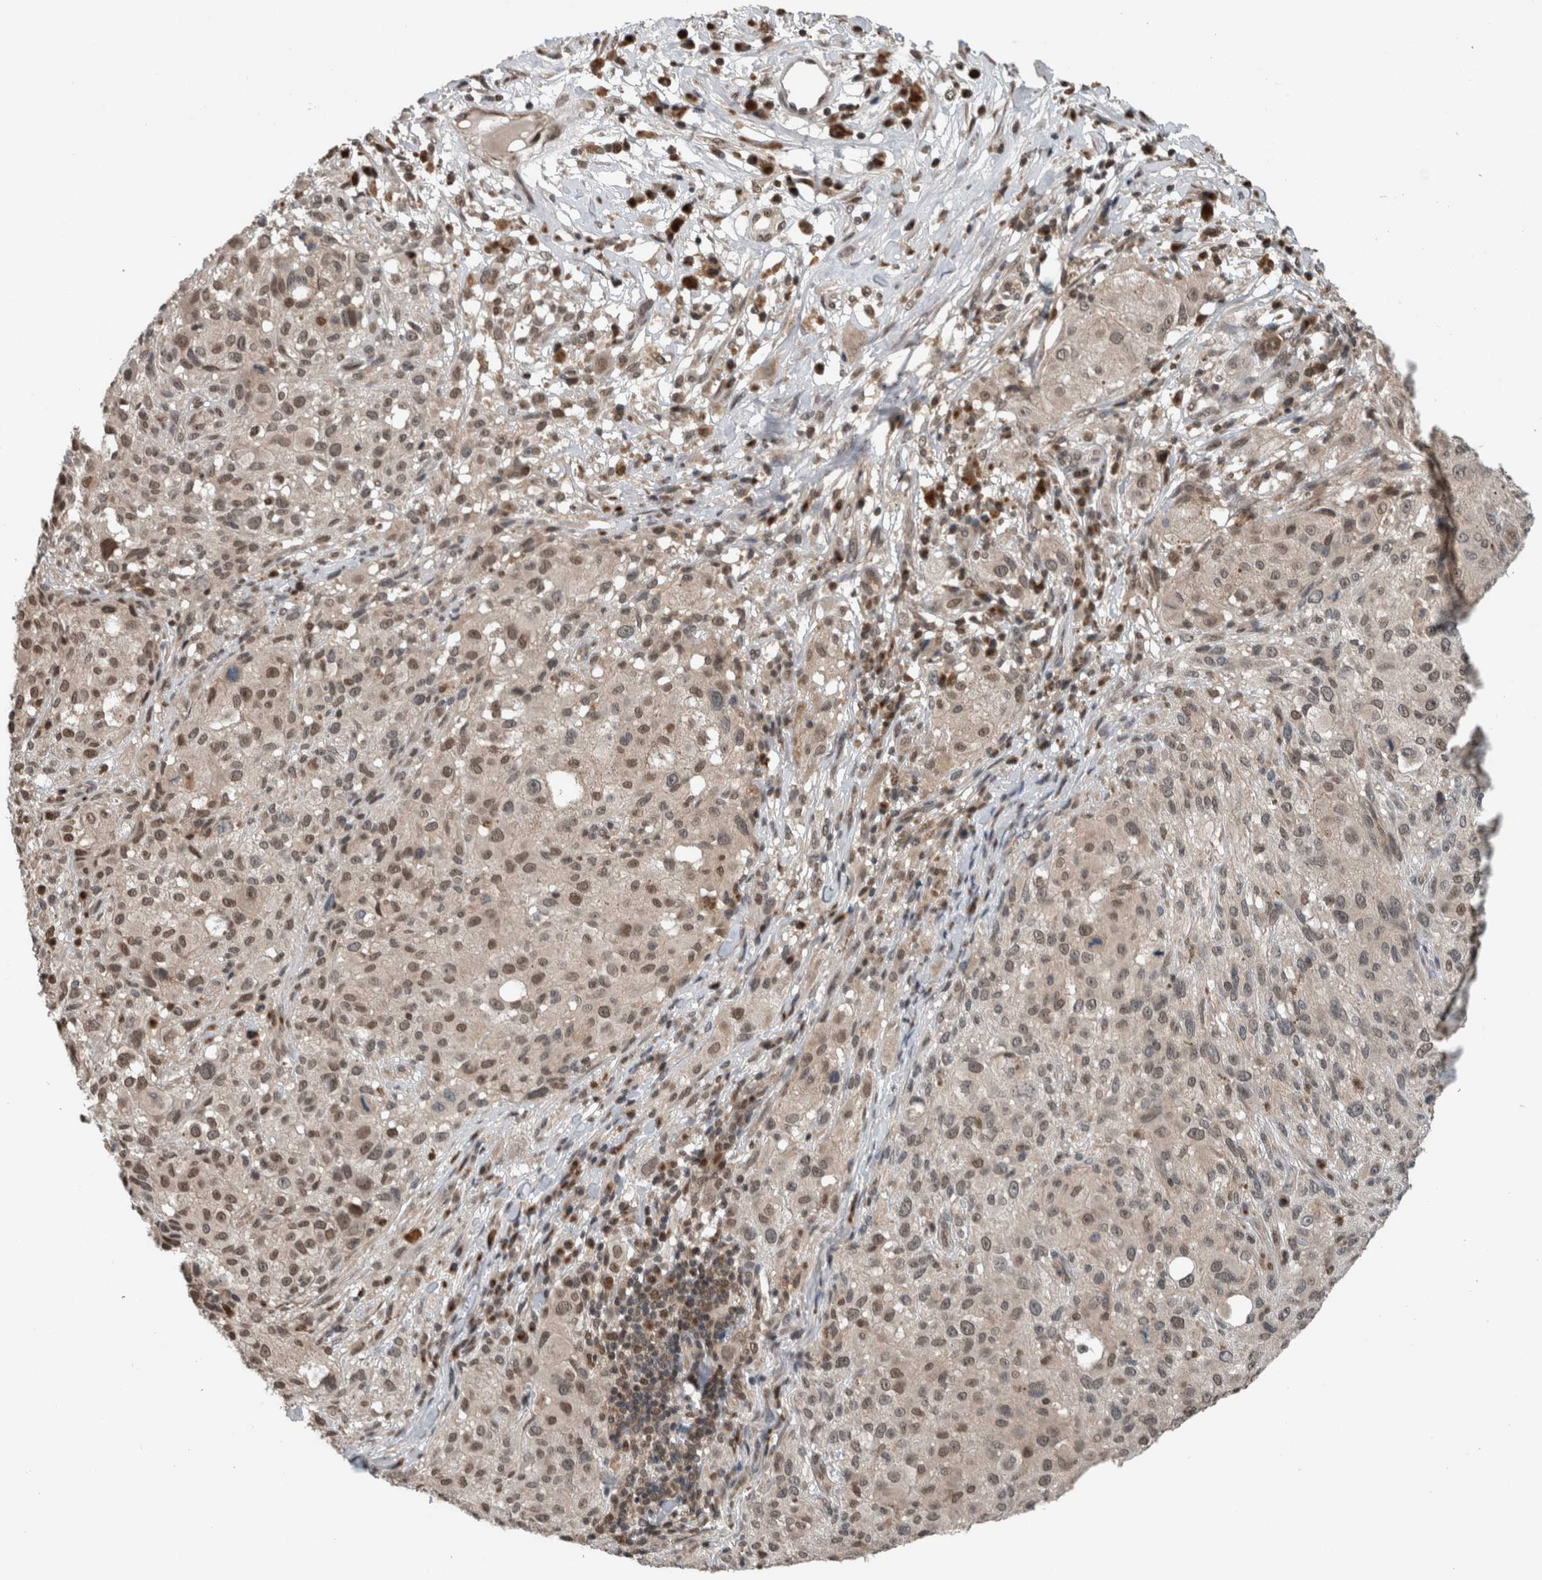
{"staining": {"intensity": "moderate", "quantity": ">75%", "location": "nuclear"}, "tissue": "melanoma", "cell_type": "Tumor cells", "image_type": "cancer", "snomed": [{"axis": "morphology", "description": "Malignant melanoma, NOS"}, {"axis": "topography", "description": "Skin"}], "caption": "IHC (DAB) staining of melanoma reveals moderate nuclear protein staining in approximately >75% of tumor cells.", "gene": "SPAG7", "patient": {"sex": "female", "age": 55}}